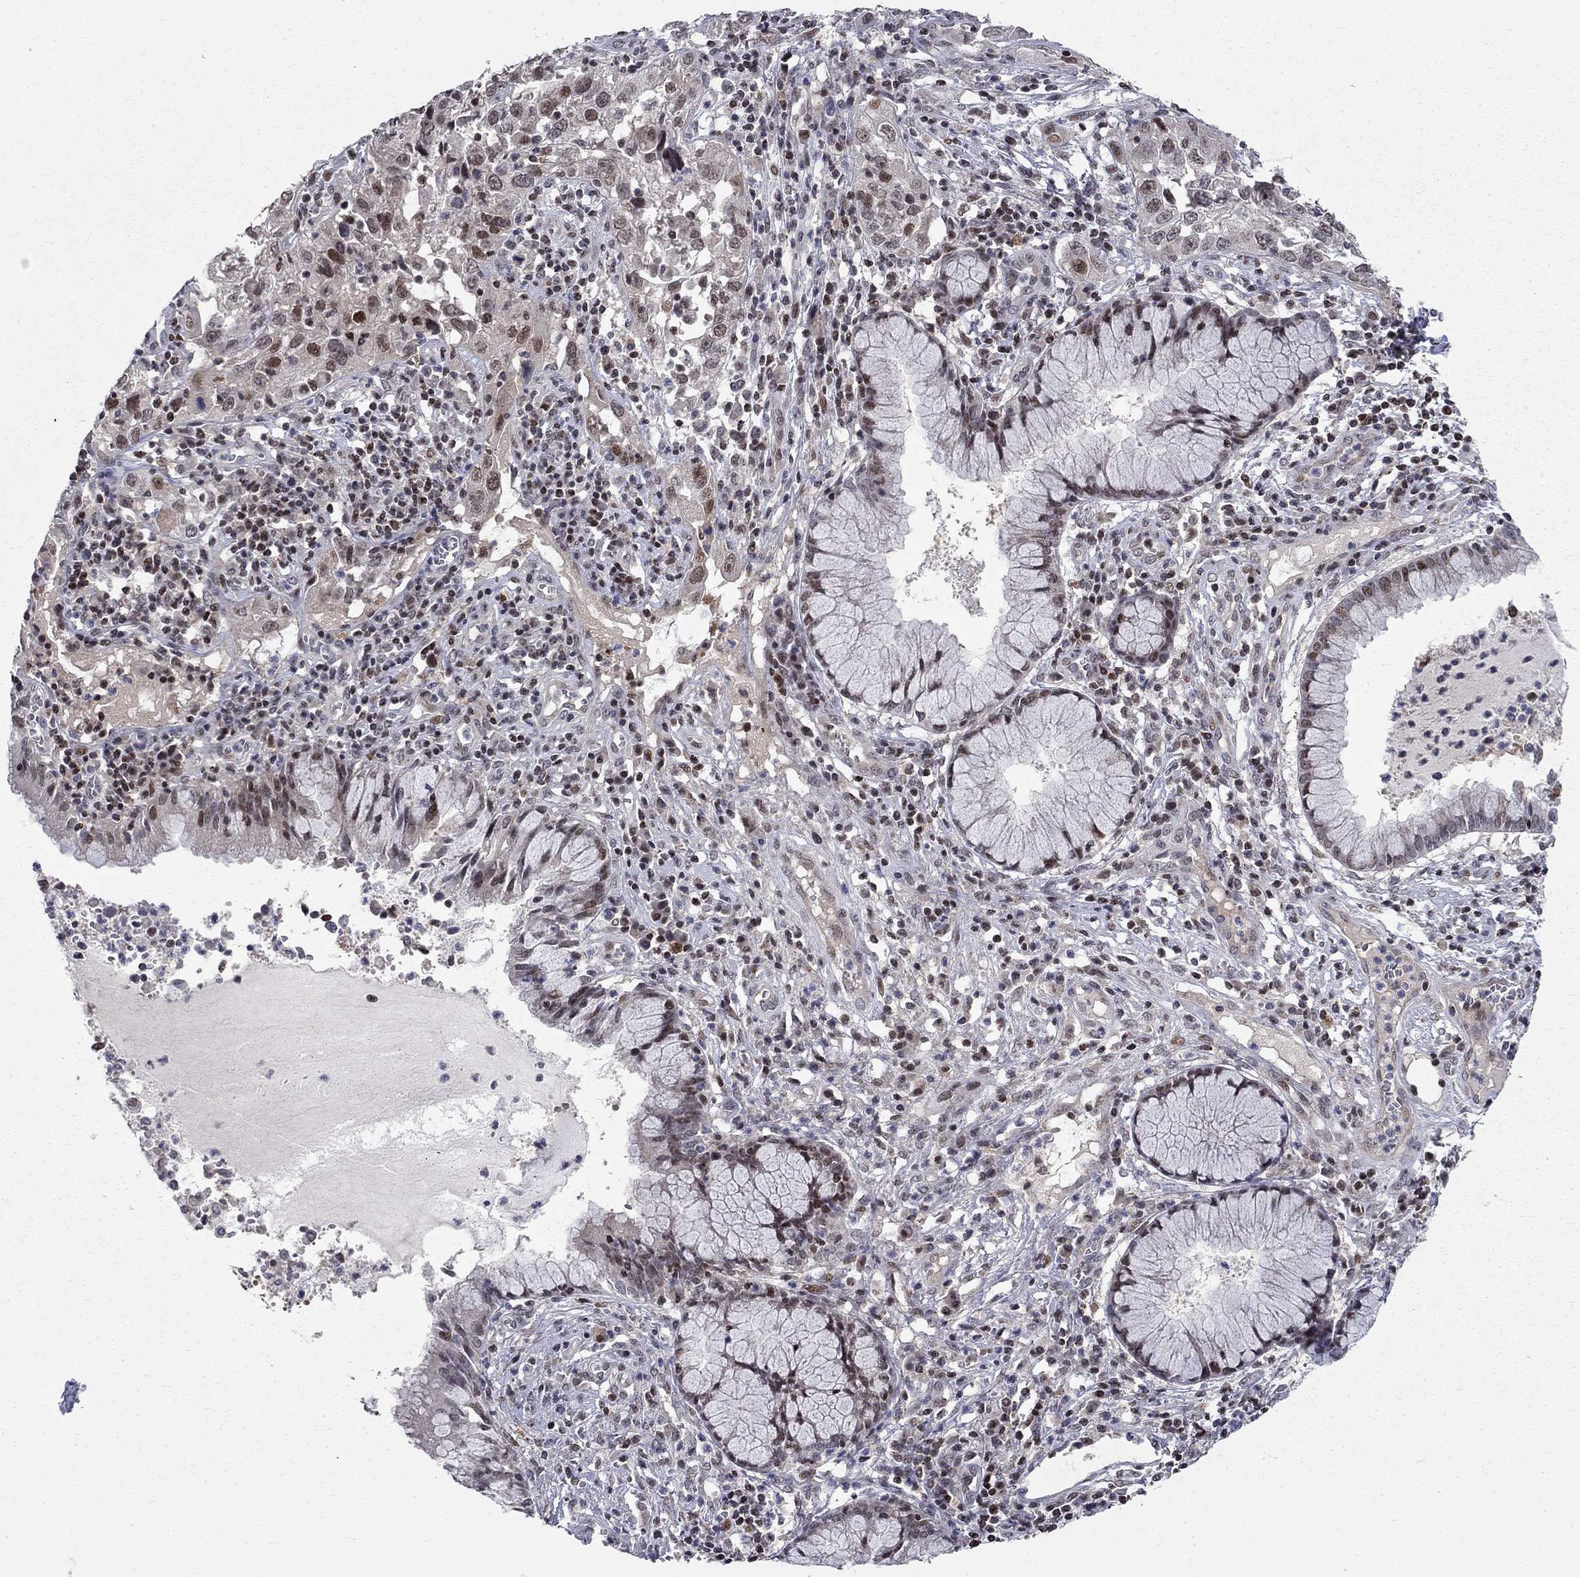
{"staining": {"intensity": "moderate", "quantity": "<25%", "location": "nuclear"}, "tissue": "cervical cancer", "cell_type": "Tumor cells", "image_type": "cancer", "snomed": [{"axis": "morphology", "description": "Squamous cell carcinoma, NOS"}, {"axis": "topography", "description": "Cervix"}], "caption": "Protein positivity by immunohistochemistry displays moderate nuclear positivity in about <25% of tumor cells in cervical cancer (squamous cell carcinoma).", "gene": "HDAC3", "patient": {"sex": "female", "age": 32}}